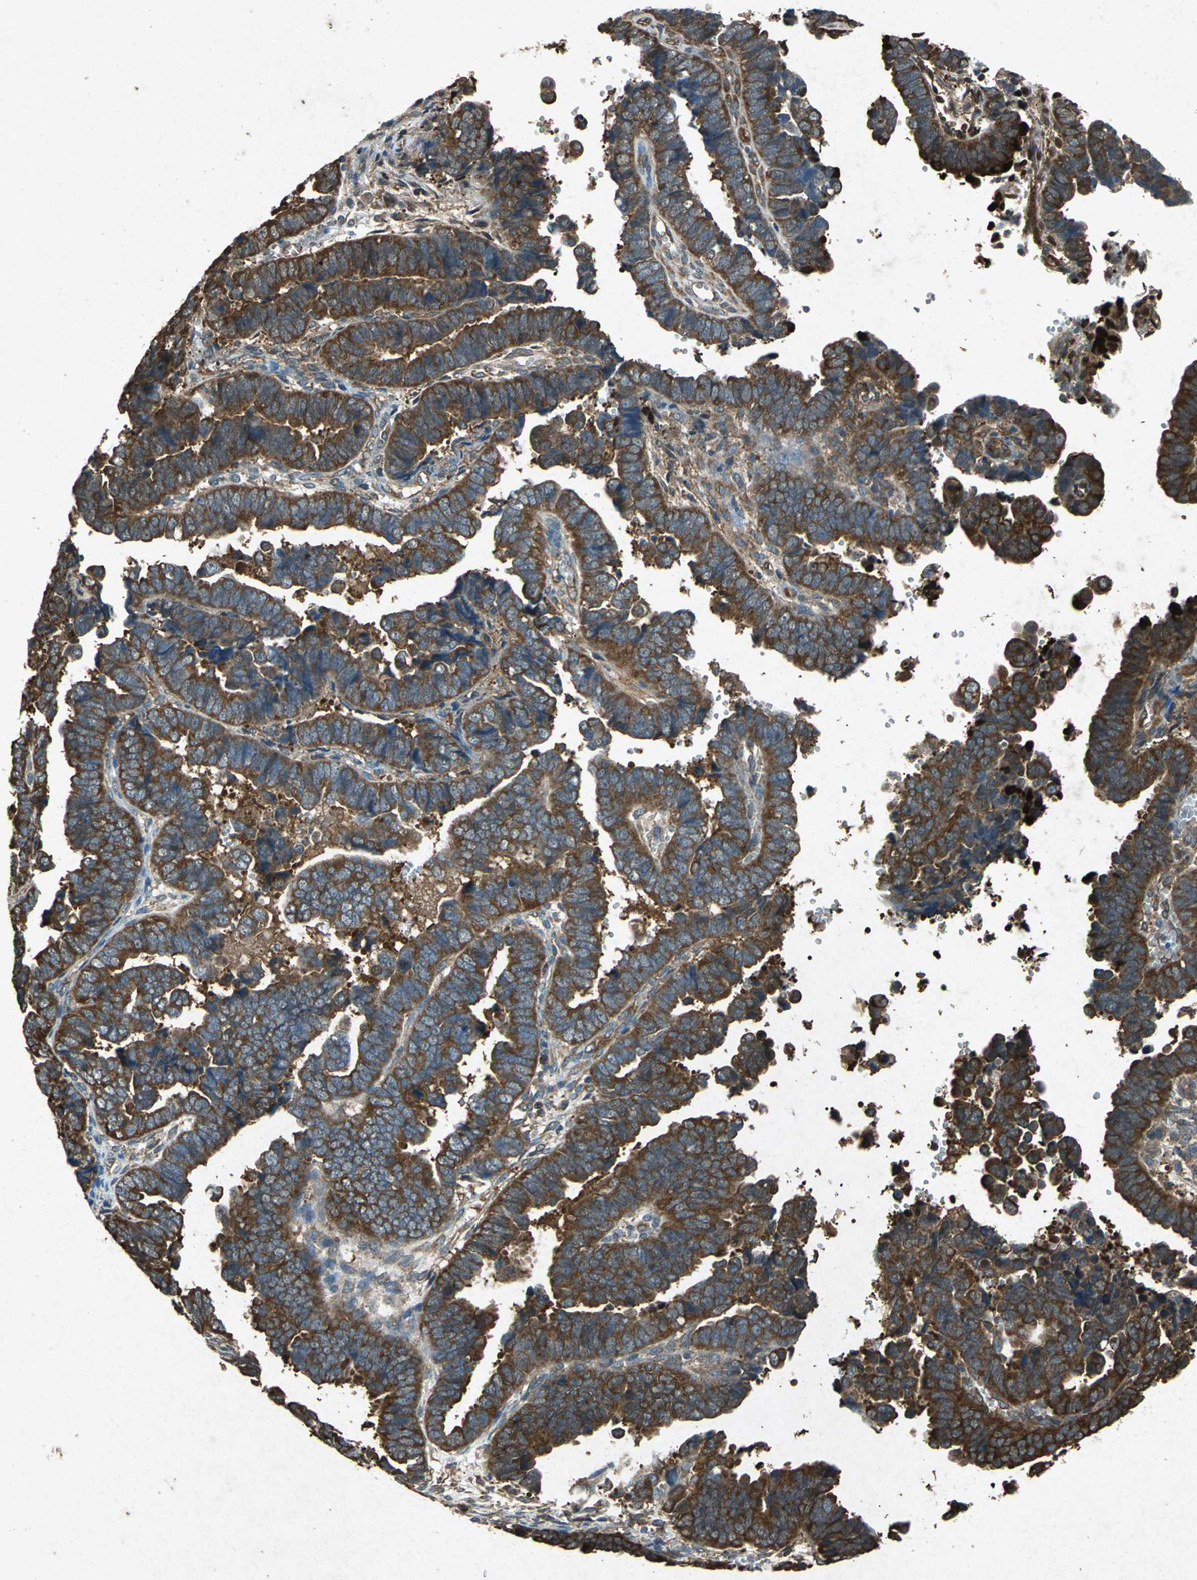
{"staining": {"intensity": "strong", "quantity": ">75%", "location": "cytoplasmic/membranous"}, "tissue": "endometrial cancer", "cell_type": "Tumor cells", "image_type": "cancer", "snomed": [{"axis": "morphology", "description": "Adenocarcinoma, NOS"}, {"axis": "topography", "description": "Endometrium"}], "caption": "Protein analysis of adenocarcinoma (endometrial) tissue shows strong cytoplasmic/membranous staining in approximately >75% of tumor cells. (IHC, brightfield microscopy, high magnification).", "gene": "HSP90AB1", "patient": {"sex": "female", "age": 75}}